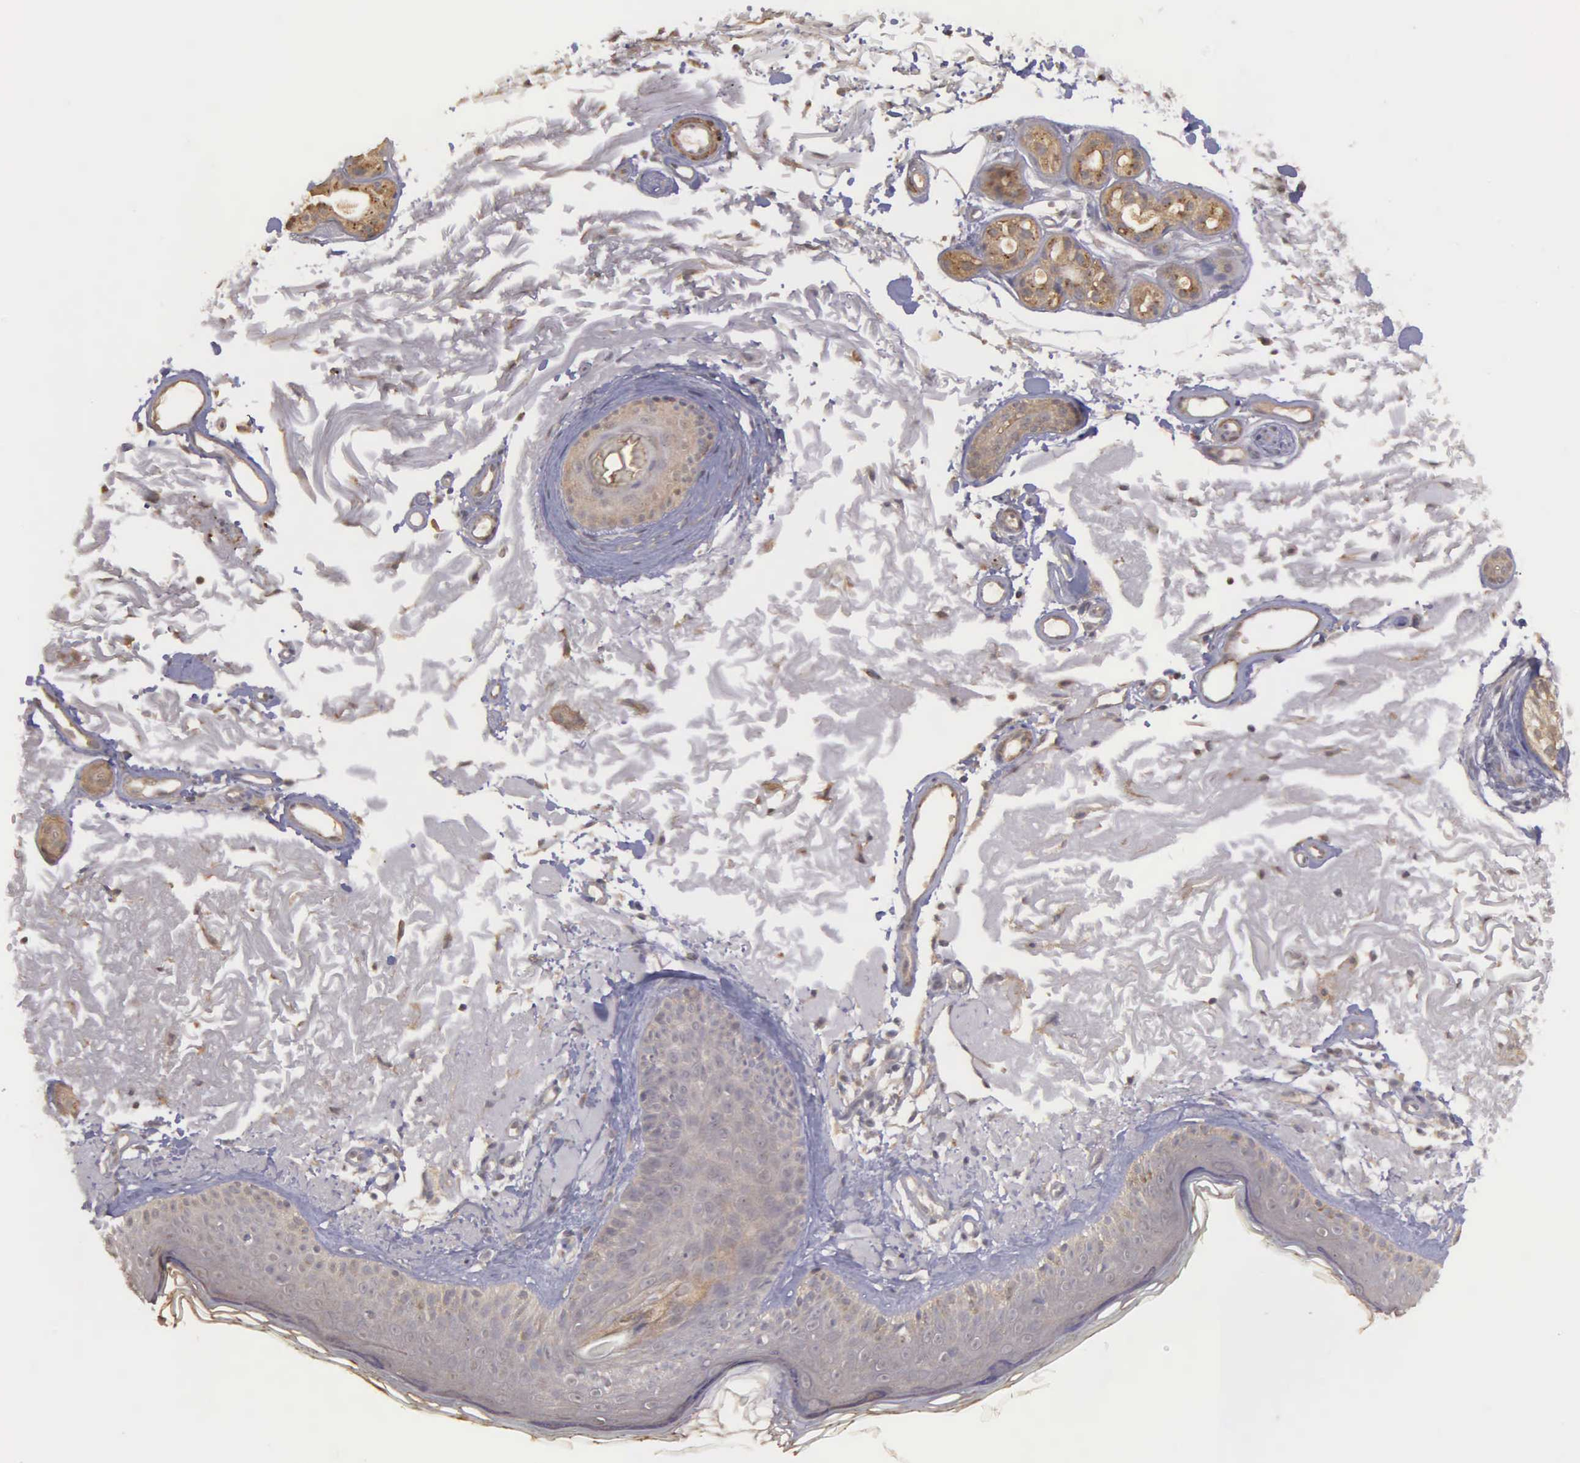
{"staining": {"intensity": "negative", "quantity": "none", "location": "none"}, "tissue": "skin", "cell_type": "Fibroblasts", "image_type": "normal", "snomed": [{"axis": "morphology", "description": "Normal tissue, NOS"}, {"axis": "topography", "description": "Skin"}], "caption": "Immunohistochemistry (IHC) of unremarkable skin demonstrates no expression in fibroblasts. (Stains: DAB (3,3'-diaminobenzidine) immunohistochemistry with hematoxylin counter stain, Microscopy: brightfield microscopy at high magnification).", "gene": "RTL10", "patient": {"sex": "female", "age": 90}}